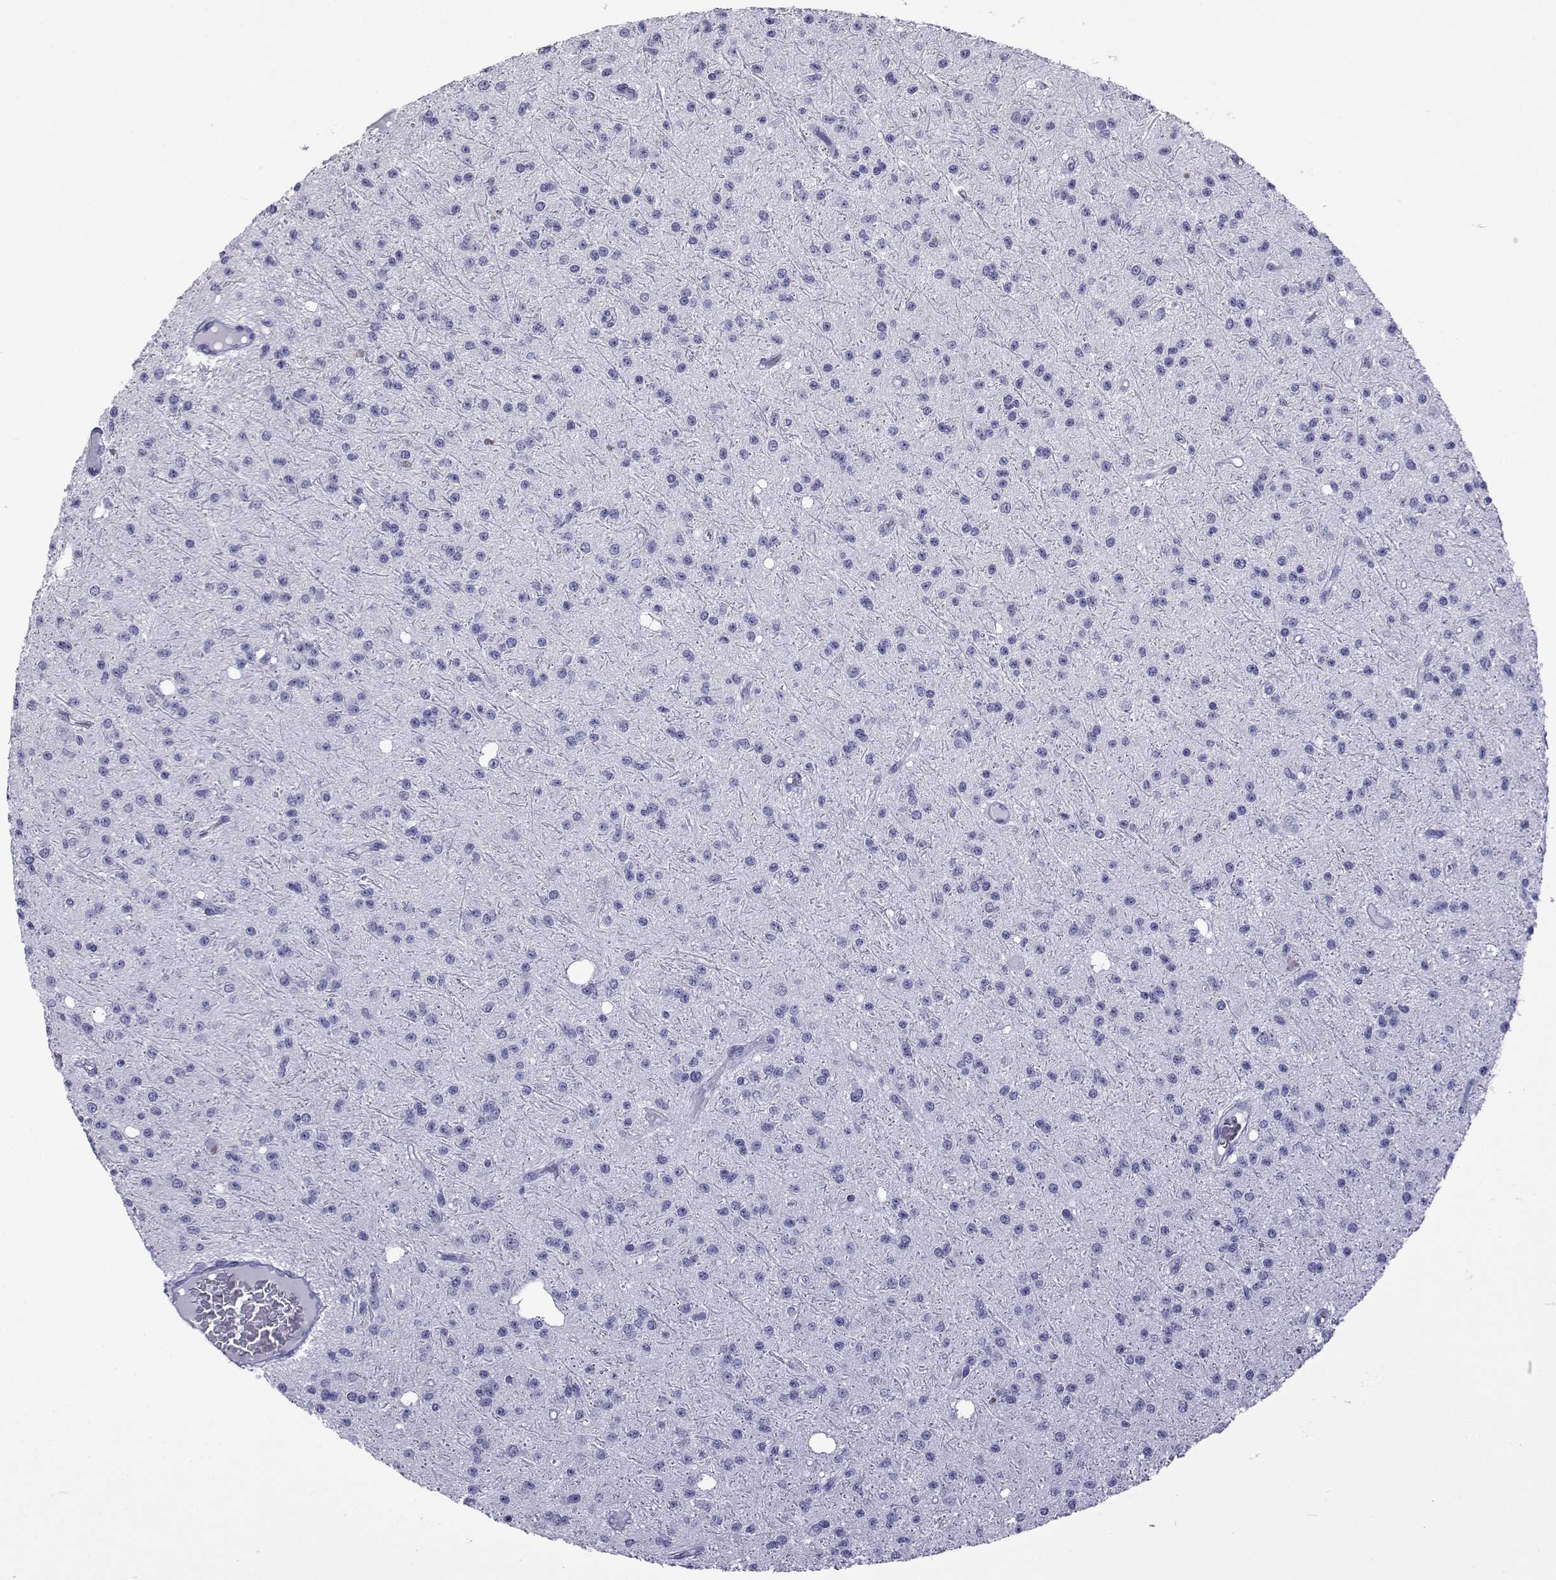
{"staining": {"intensity": "negative", "quantity": "none", "location": "none"}, "tissue": "glioma", "cell_type": "Tumor cells", "image_type": "cancer", "snomed": [{"axis": "morphology", "description": "Glioma, malignant, Low grade"}, {"axis": "topography", "description": "Brain"}], "caption": "Immunohistochemistry (IHC) histopathology image of neoplastic tissue: human glioma stained with DAB demonstrates no significant protein positivity in tumor cells.", "gene": "ACTL7A", "patient": {"sex": "male", "age": 27}}